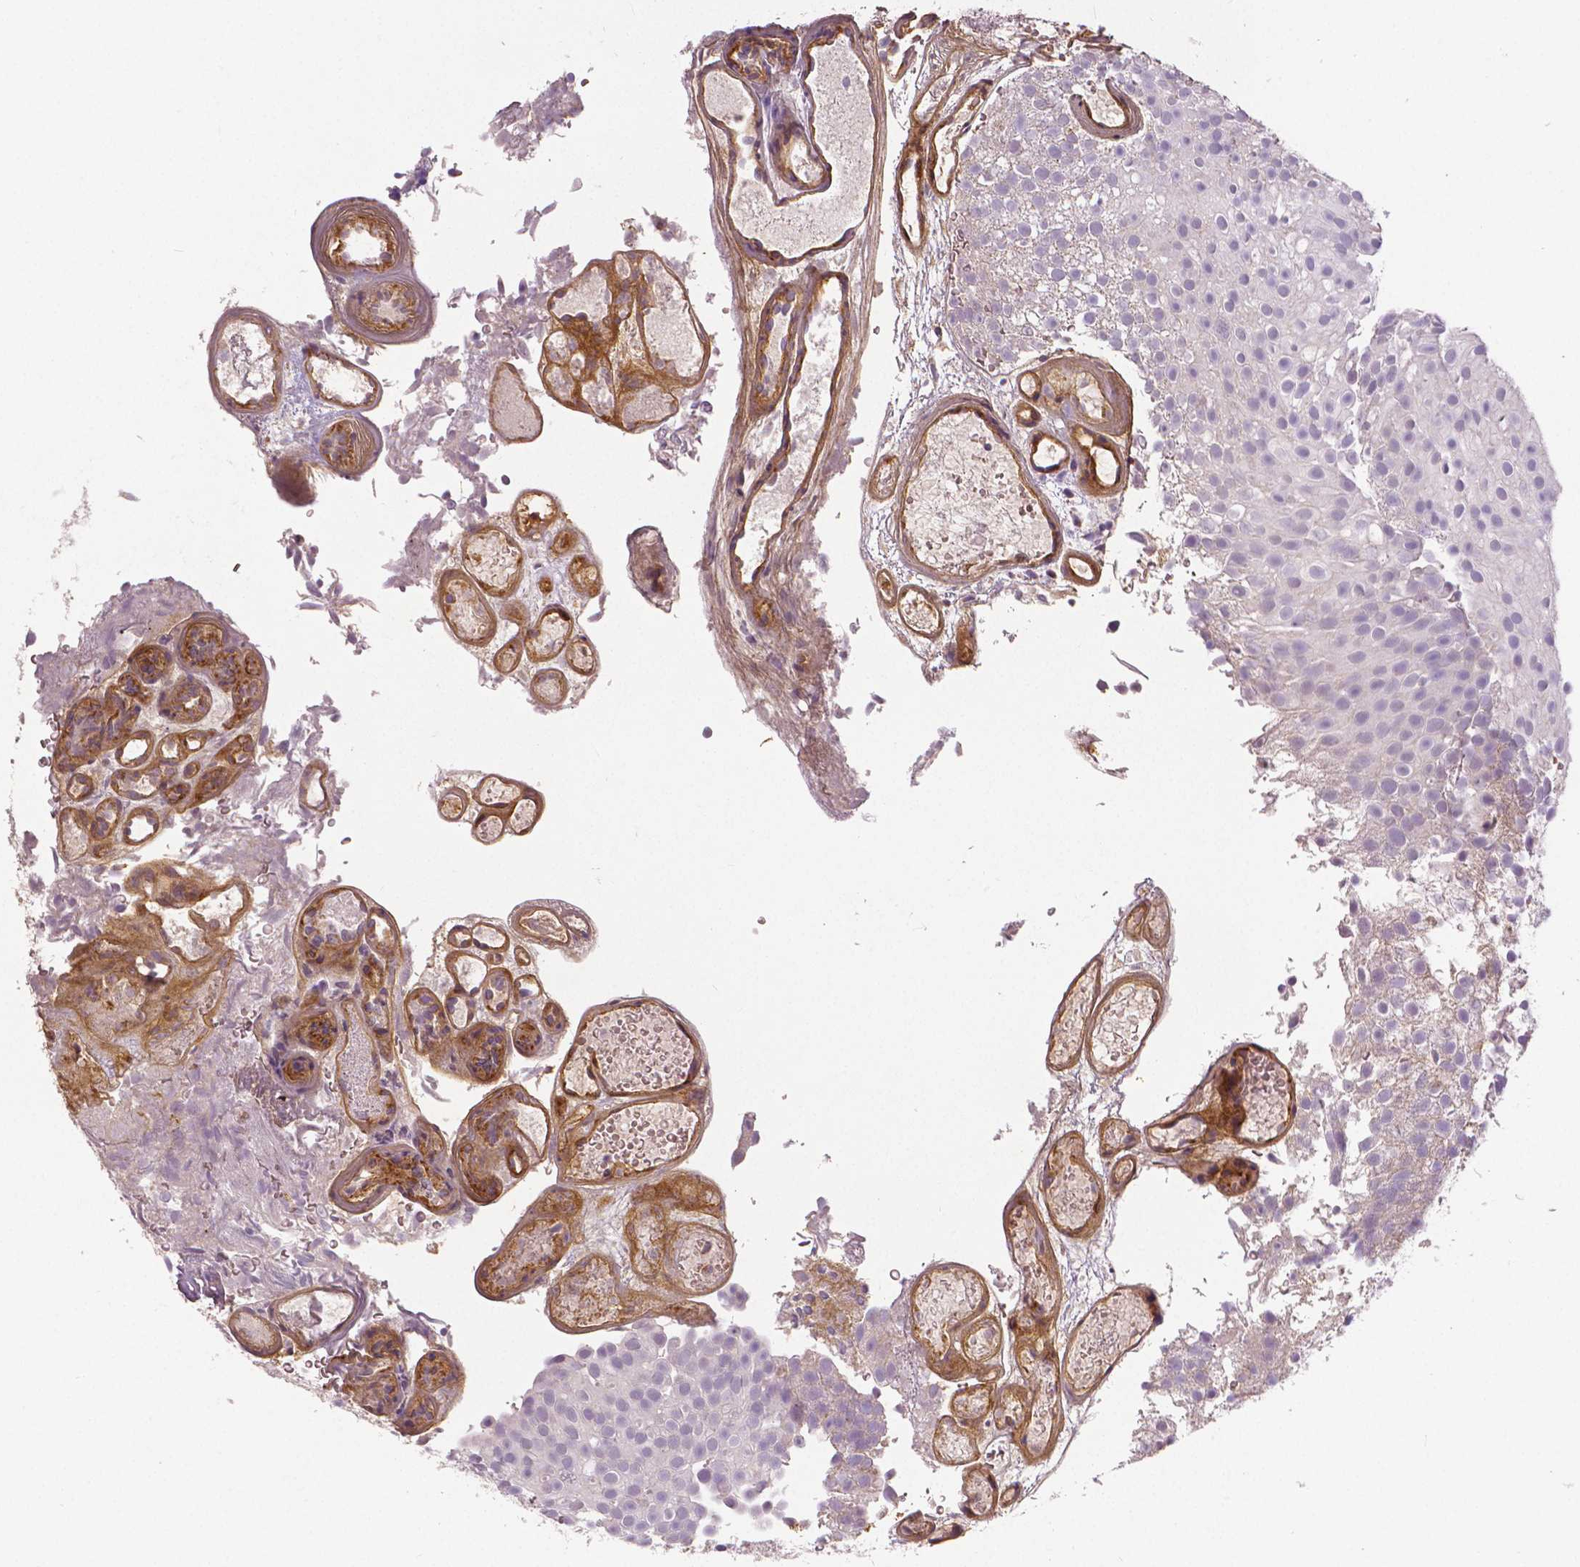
{"staining": {"intensity": "moderate", "quantity": "<25%", "location": "cytoplasmic/membranous"}, "tissue": "urothelial cancer", "cell_type": "Tumor cells", "image_type": "cancer", "snomed": [{"axis": "morphology", "description": "Urothelial carcinoma, Low grade"}, {"axis": "topography", "description": "Urinary bladder"}], "caption": "Immunohistochemistry (IHC) image of neoplastic tissue: human urothelial cancer stained using immunohistochemistry shows low levels of moderate protein expression localized specifically in the cytoplasmic/membranous of tumor cells, appearing as a cytoplasmic/membranous brown color.", "gene": "FLT1", "patient": {"sex": "male", "age": 78}}